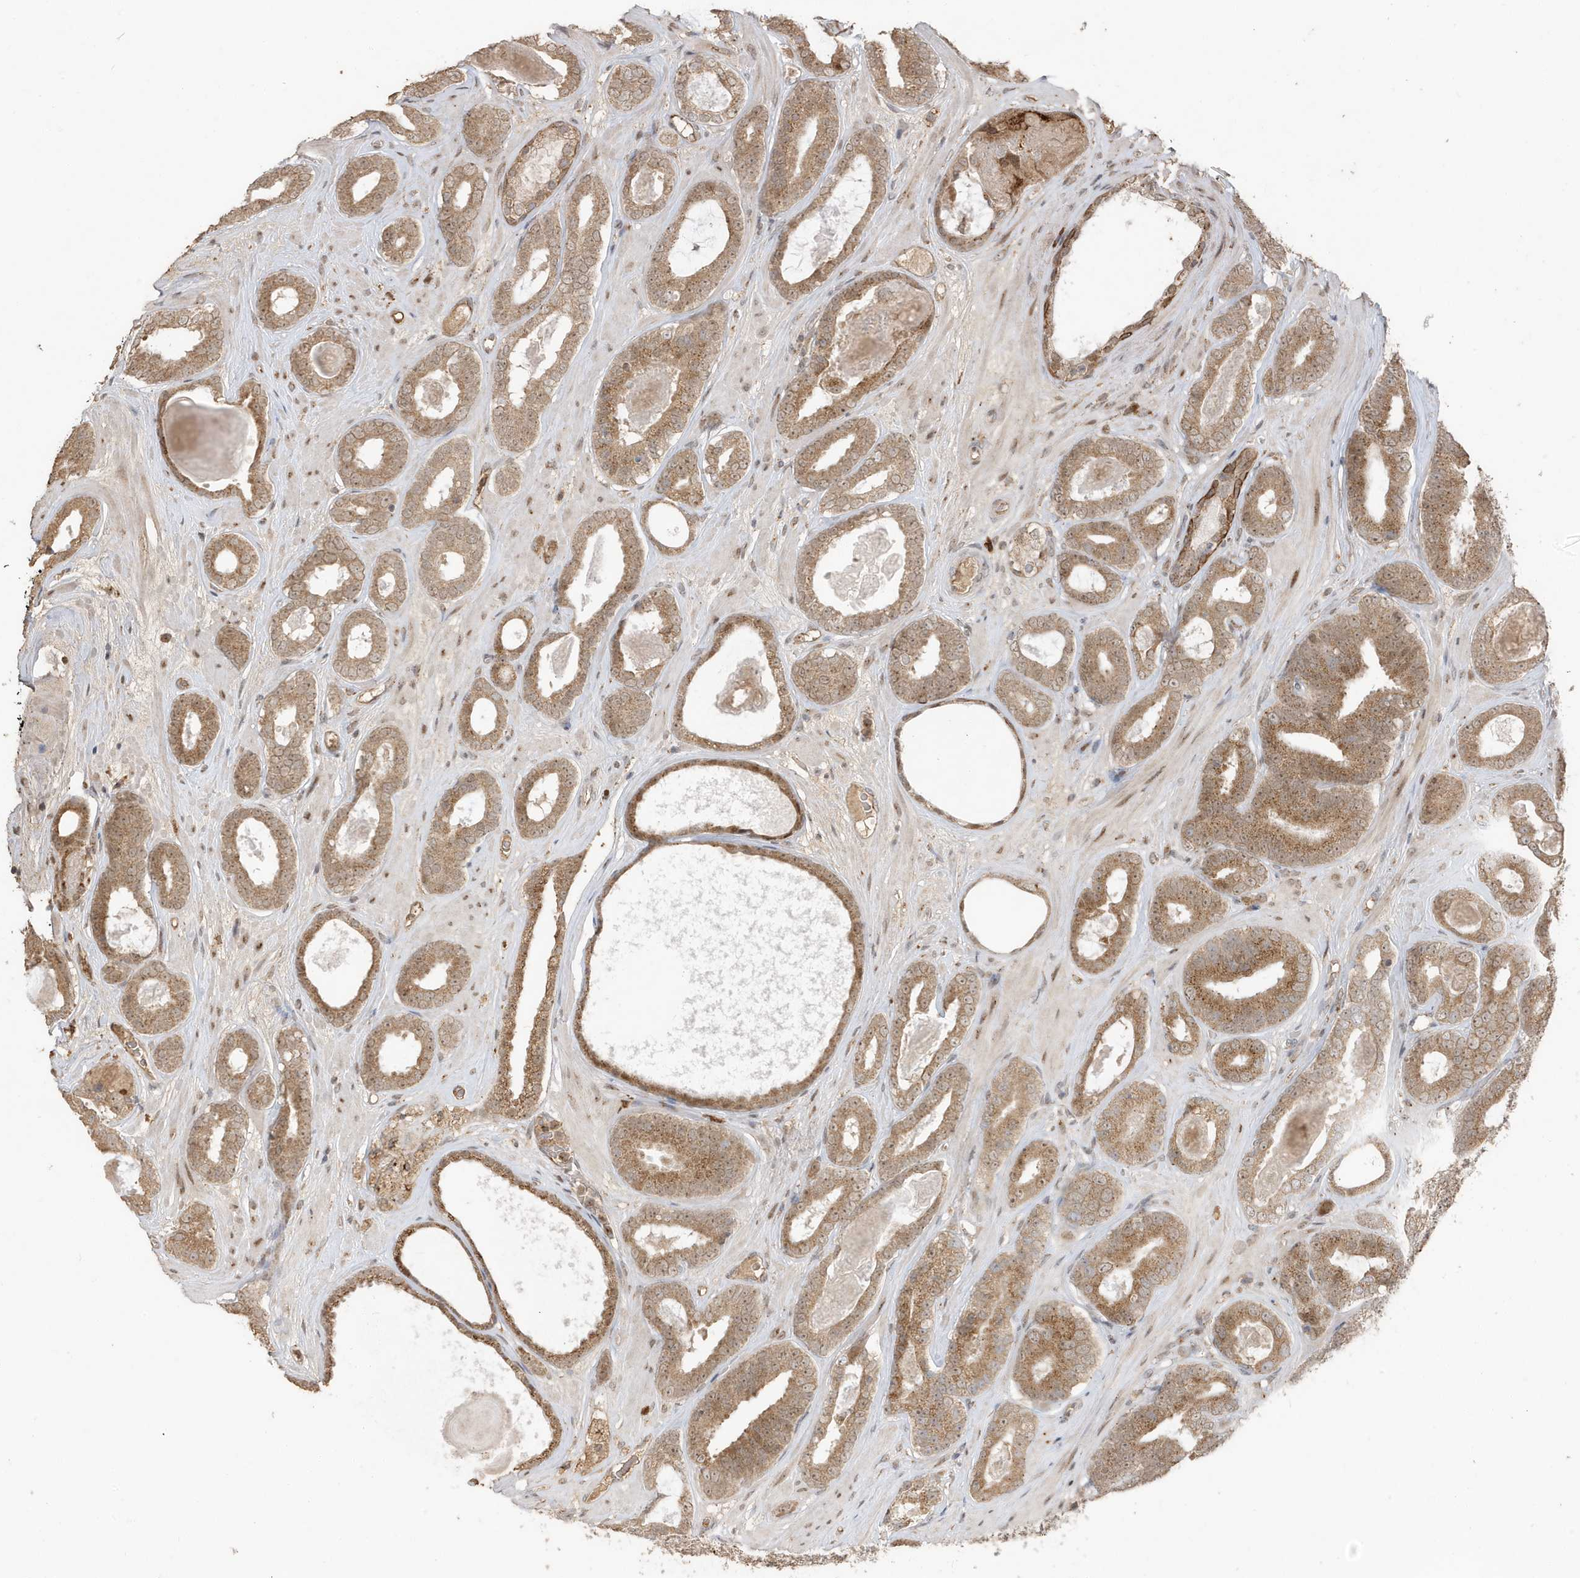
{"staining": {"intensity": "moderate", "quantity": ">75%", "location": "cytoplasmic/membranous"}, "tissue": "prostate cancer", "cell_type": "Tumor cells", "image_type": "cancer", "snomed": [{"axis": "morphology", "description": "Adenocarcinoma, High grade"}, {"axis": "topography", "description": "Prostate"}], "caption": "Brown immunohistochemical staining in prostate cancer exhibits moderate cytoplasmic/membranous staining in approximately >75% of tumor cells.", "gene": "RER1", "patient": {"sex": "male", "age": 60}}